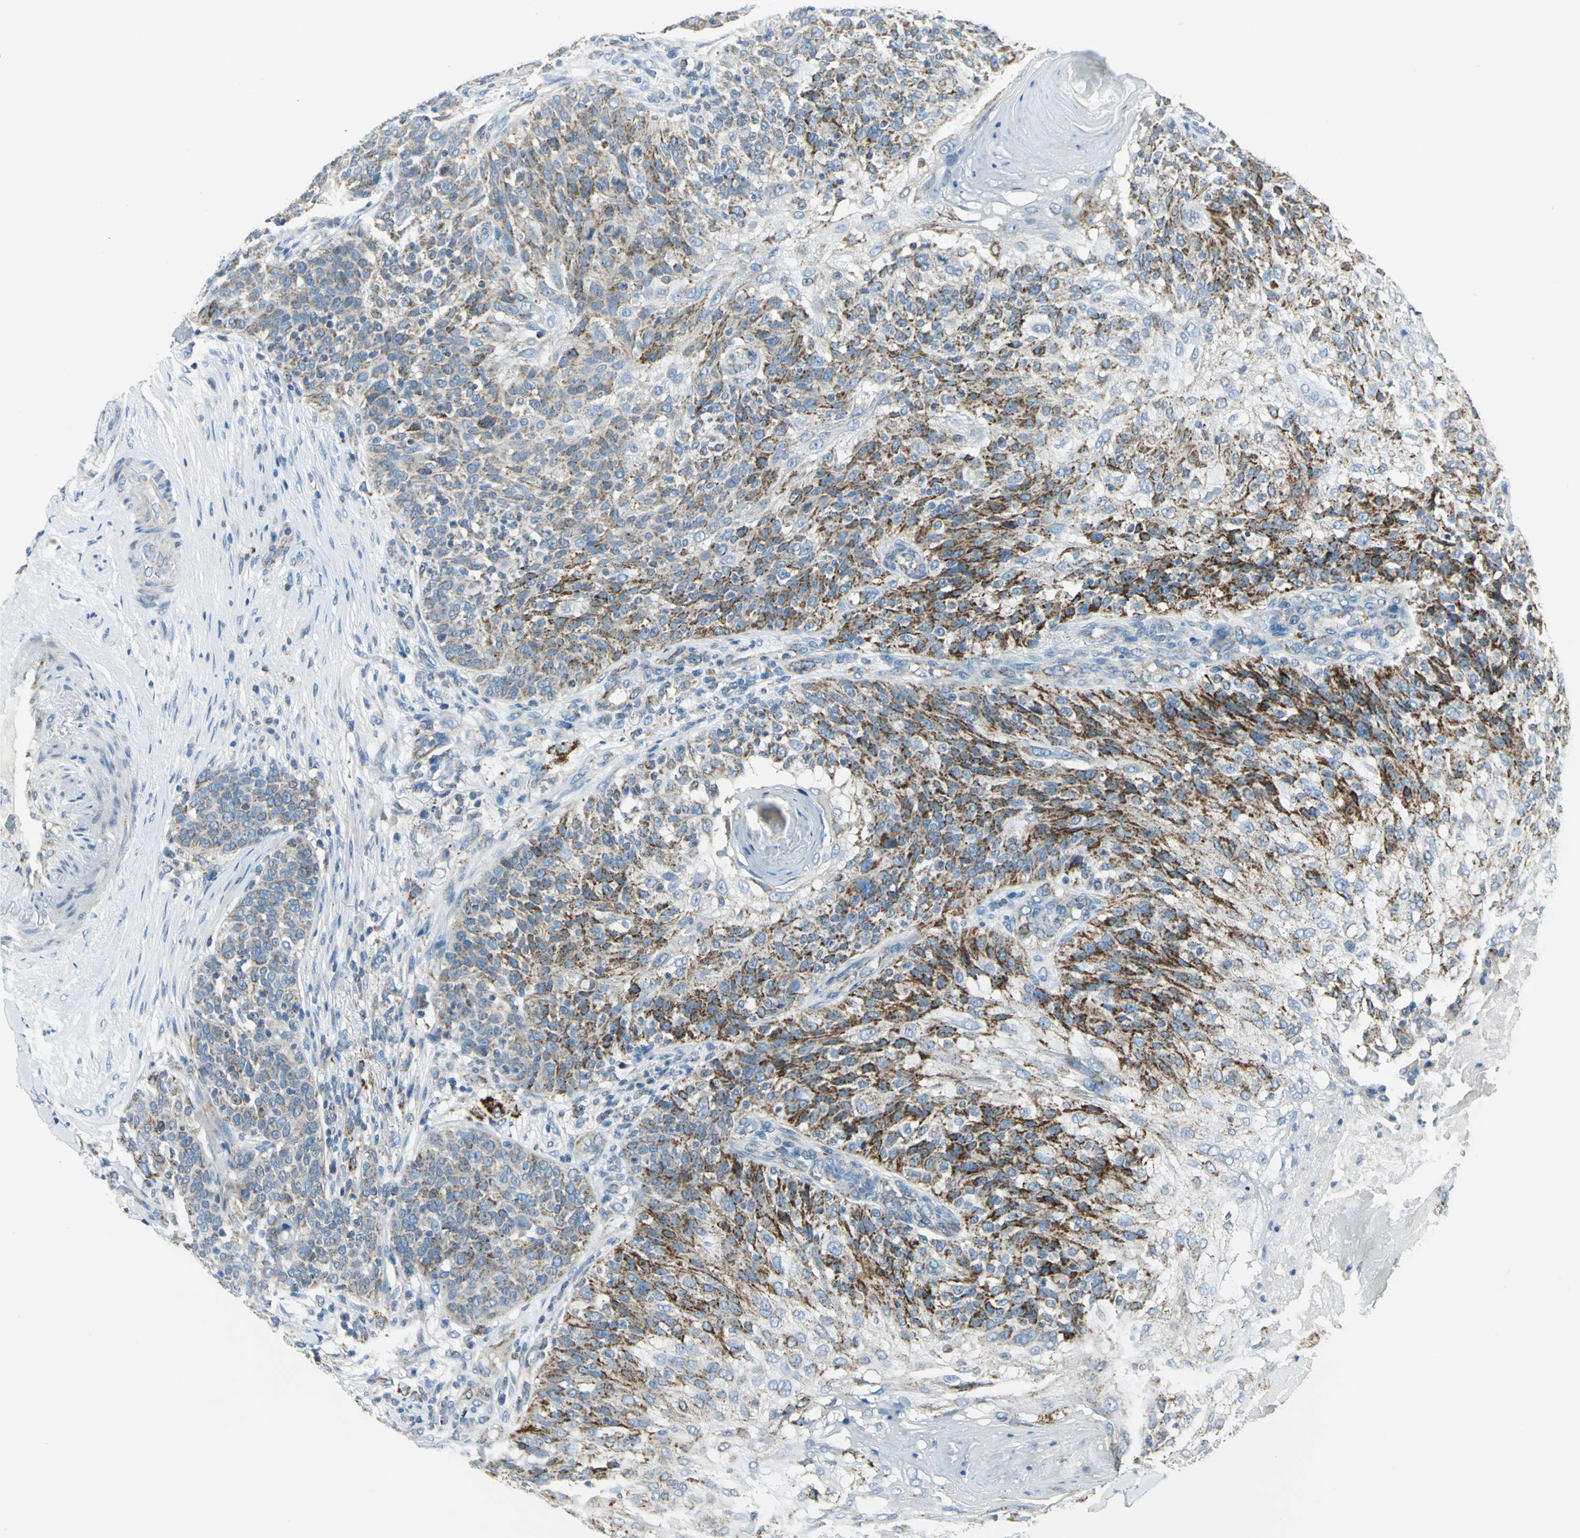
{"staining": {"intensity": "strong", "quantity": "25%-75%", "location": "cytoplasmic/membranous"}, "tissue": "skin cancer", "cell_type": "Tumor cells", "image_type": "cancer", "snomed": [{"axis": "morphology", "description": "Normal tissue, NOS"}, {"axis": "morphology", "description": "Squamous cell carcinoma, NOS"}, {"axis": "topography", "description": "Skin"}], "caption": "IHC of human skin cancer displays high levels of strong cytoplasmic/membranous expression in approximately 25%-75% of tumor cells.", "gene": "ACADM", "patient": {"sex": "female", "age": 83}}